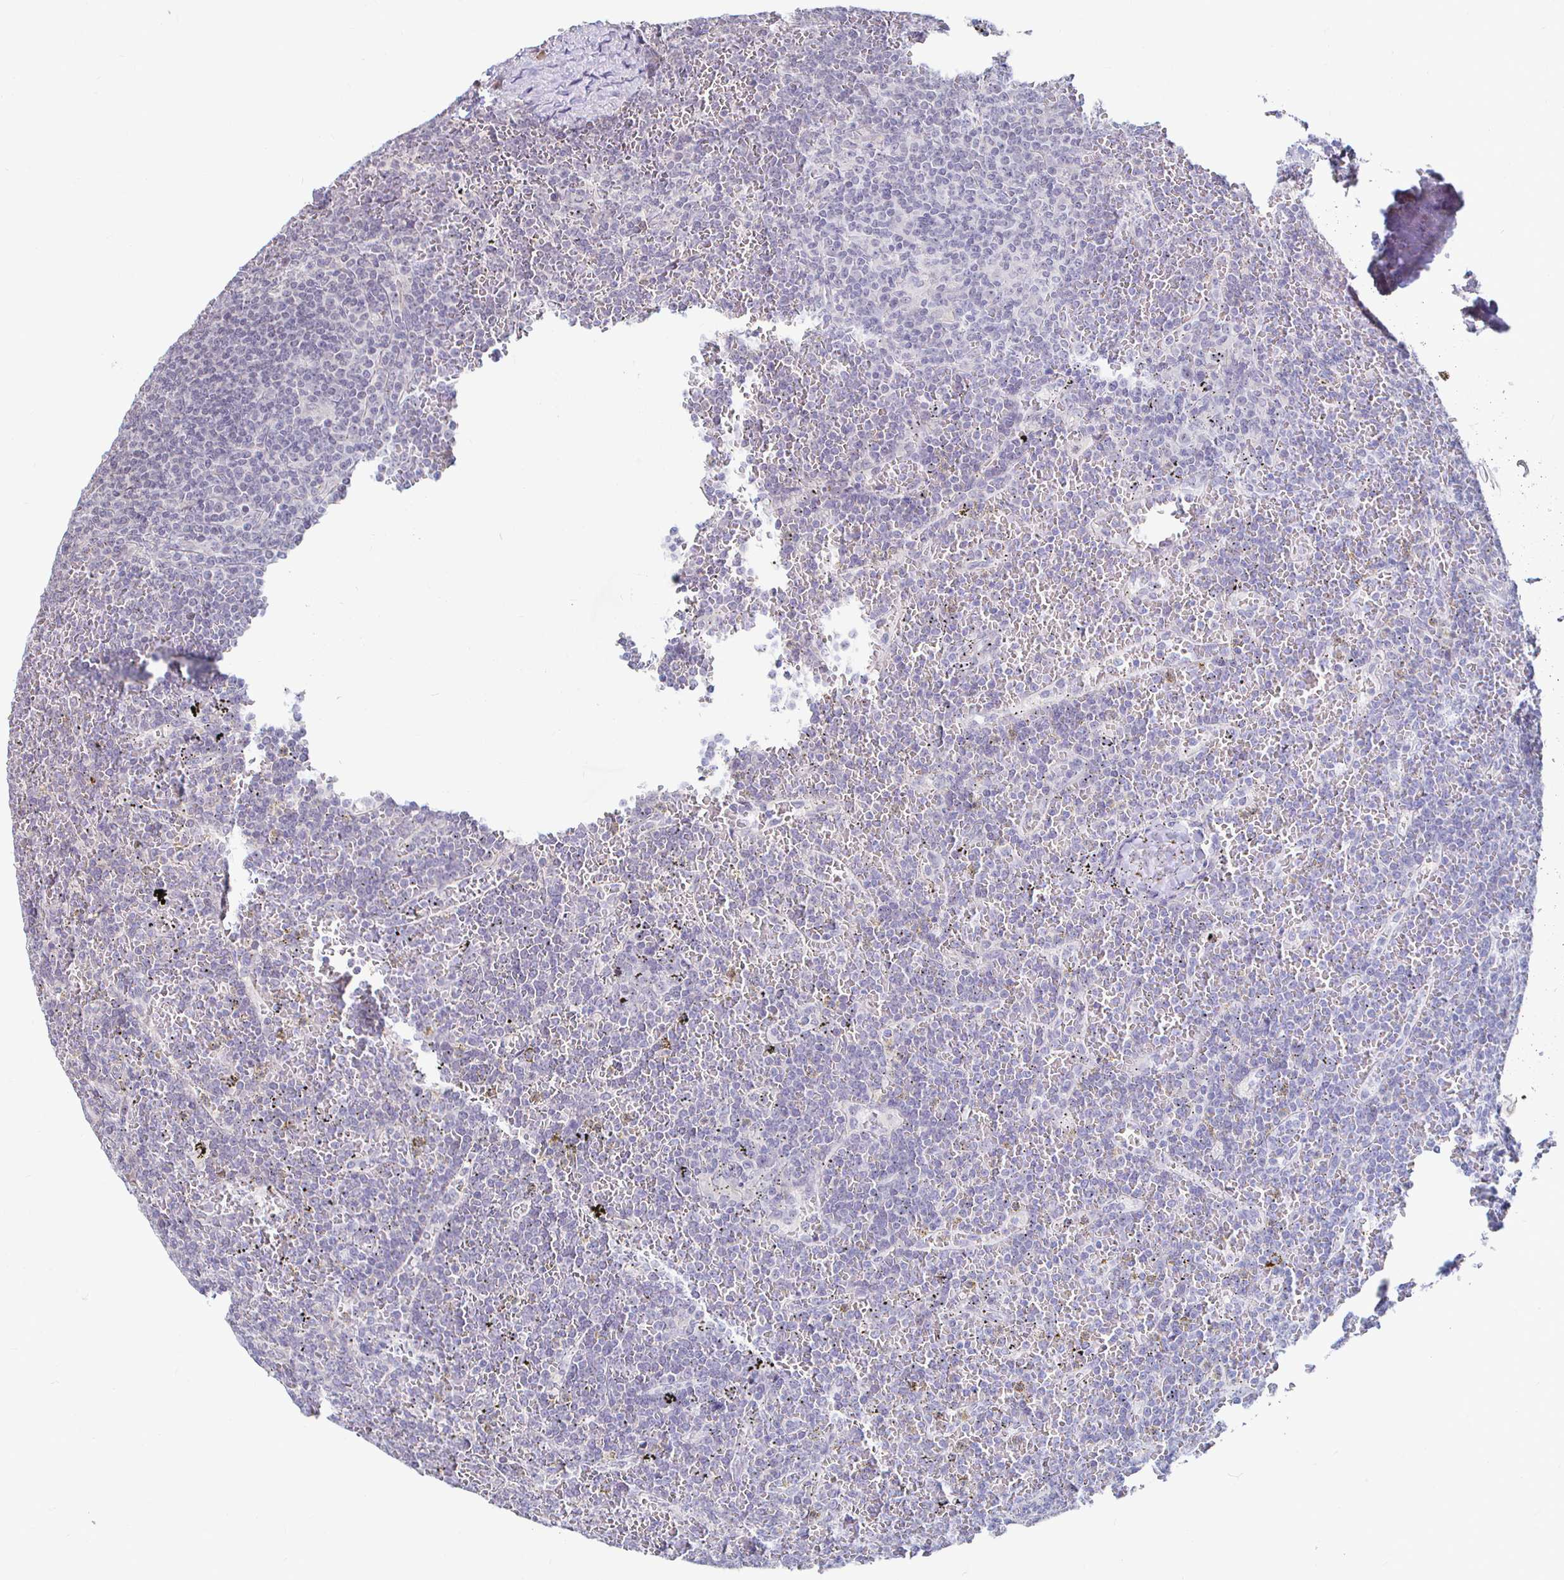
{"staining": {"intensity": "negative", "quantity": "none", "location": "none"}, "tissue": "lymphoma", "cell_type": "Tumor cells", "image_type": "cancer", "snomed": [{"axis": "morphology", "description": "Malignant lymphoma, non-Hodgkin's type, Low grade"}, {"axis": "topography", "description": "Spleen"}], "caption": "High magnification brightfield microscopy of lymphoma stained with DAB (brown) and counterstained with hematoxylin (blue): tumor cells show no significant expression.", "gene": "CAPN11", "patient": {"sex": "female", "age": 19}}